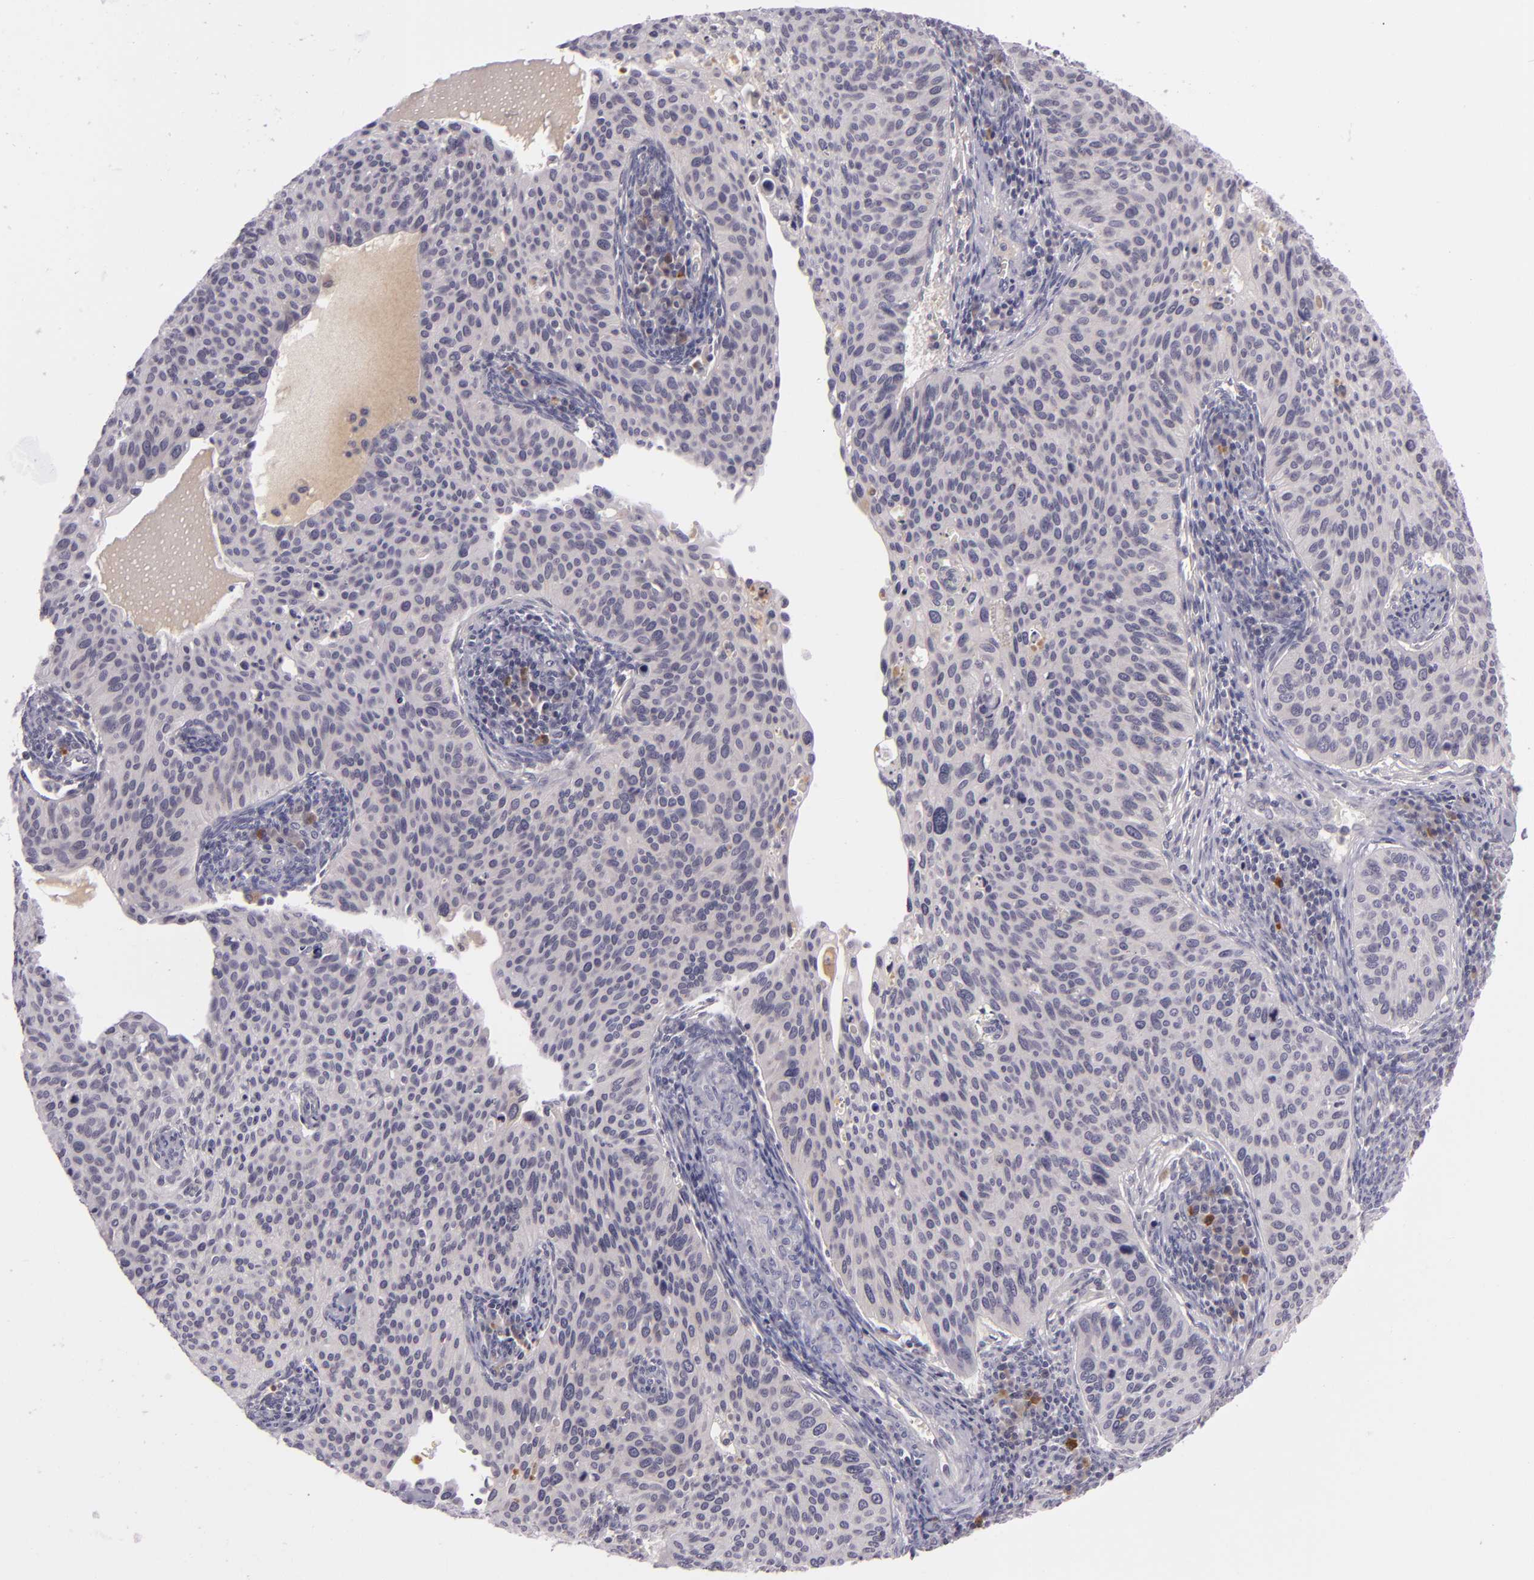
{"staining": {"intensity": "negative", "quantity": "none", "location": "none"}, "tissue": "cervical cancer", "cell_type": "Tumor cells", "image_type": "cancer", "snomed": [{"axis": "morphology", "description": "Adenocarcinoma, NOS"}, {"axis": "topography", "description": "Cervix"}], "caption": "This histopathology image is of cervical adenocarcinoma stained with immunohistochemistry (IHC) to label a protein in brown with the nuclei are counter-stained blue. There is no staining in tumor cells.", "gene": "DAG1", "patient": {"sex": "female", "age": 29}}